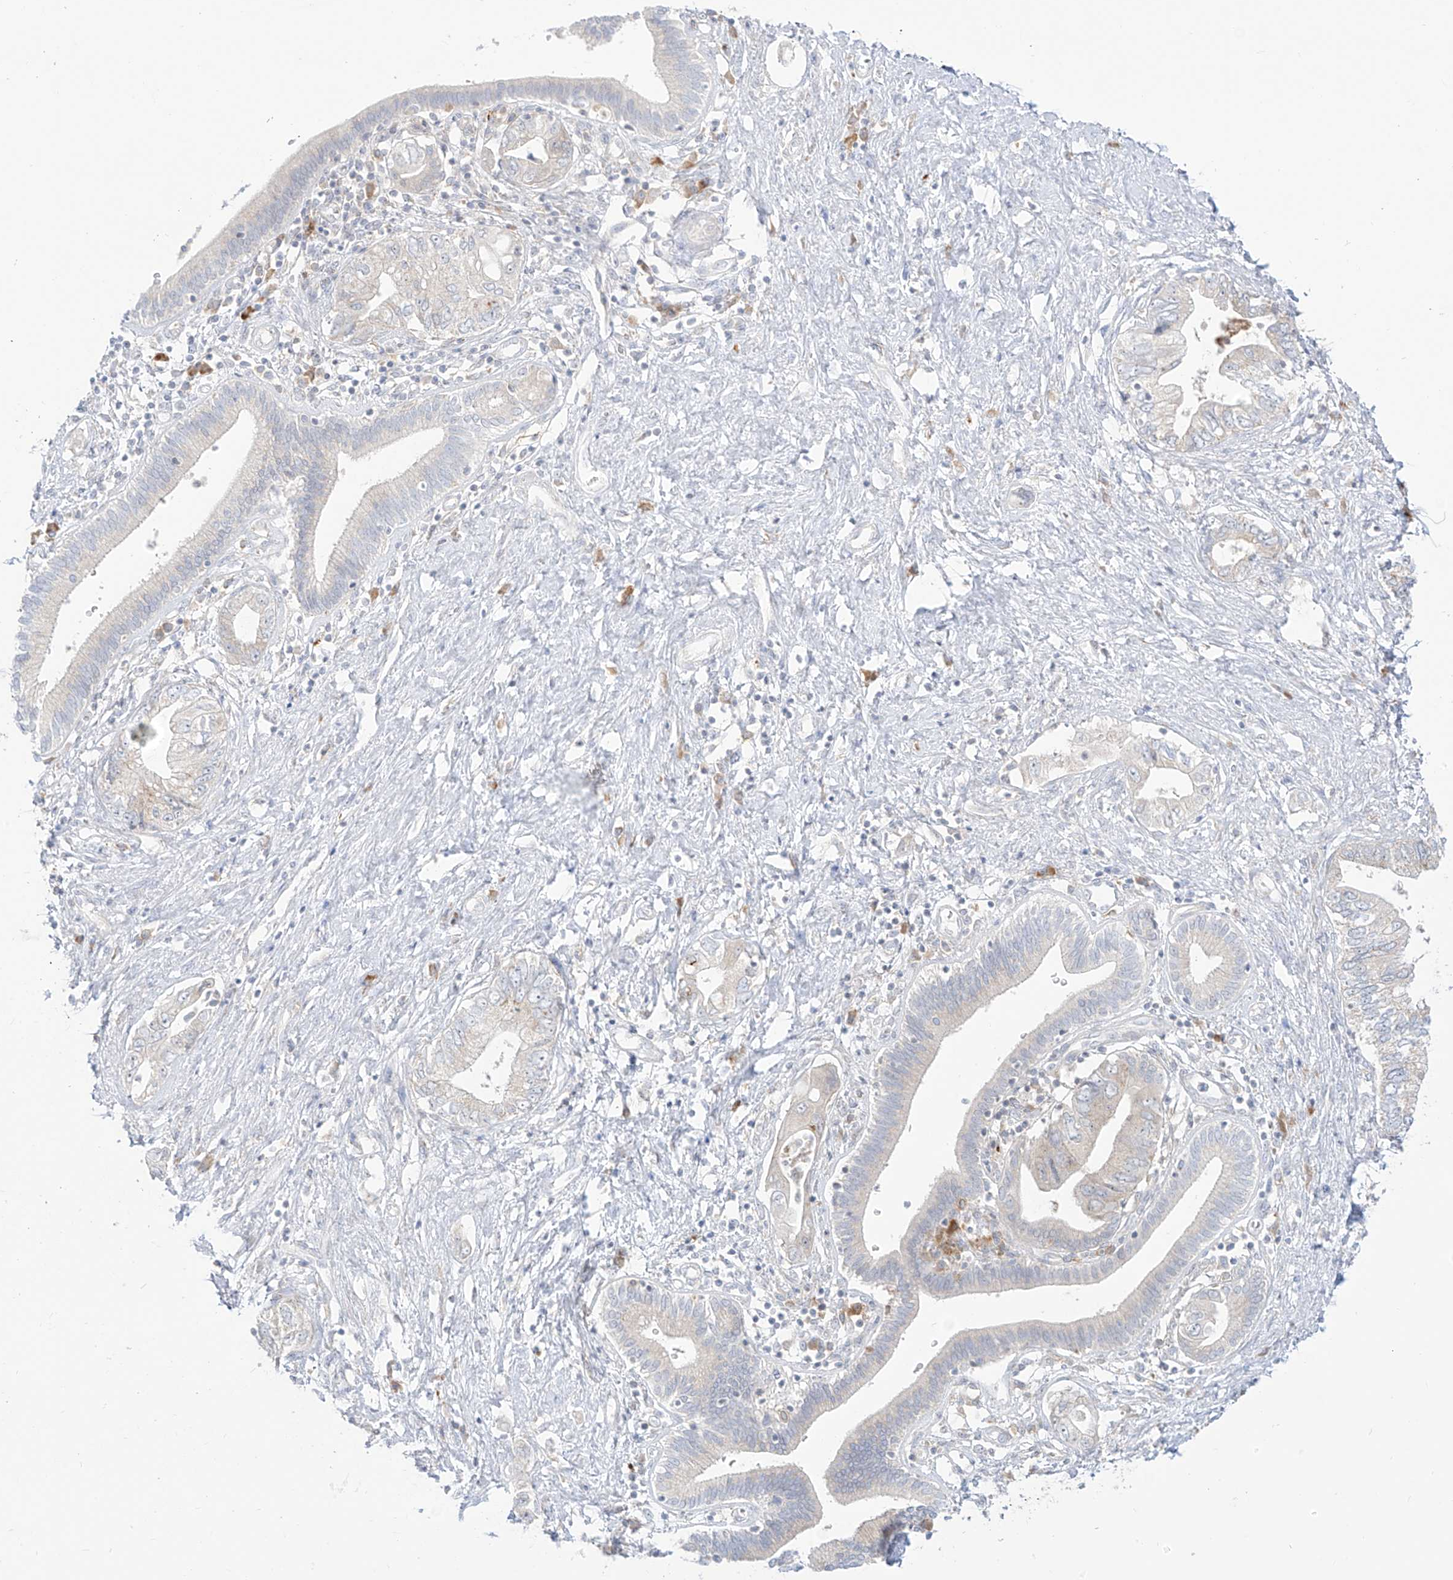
{"staining": {"intensity": "negative", "quantity": "none", "location": "none"}, "tissue": "pancreatic cancer", "cell_type": "Tumor cells", "image_type": "cancer", "snomed": [{"axis": "morphology", "description": "Adenocarcinoma, NOS"}, {"axis": "topography", "description": "Pancreas"}], "caption": "An IHC micrograph of adenocarcinoma (pancreatic) is shown. There is no staining in tumor cells of adenocarcinoma (pancreatic).", "gene": "SYTL3", "patient": {"sex": "female", "age": 73}}